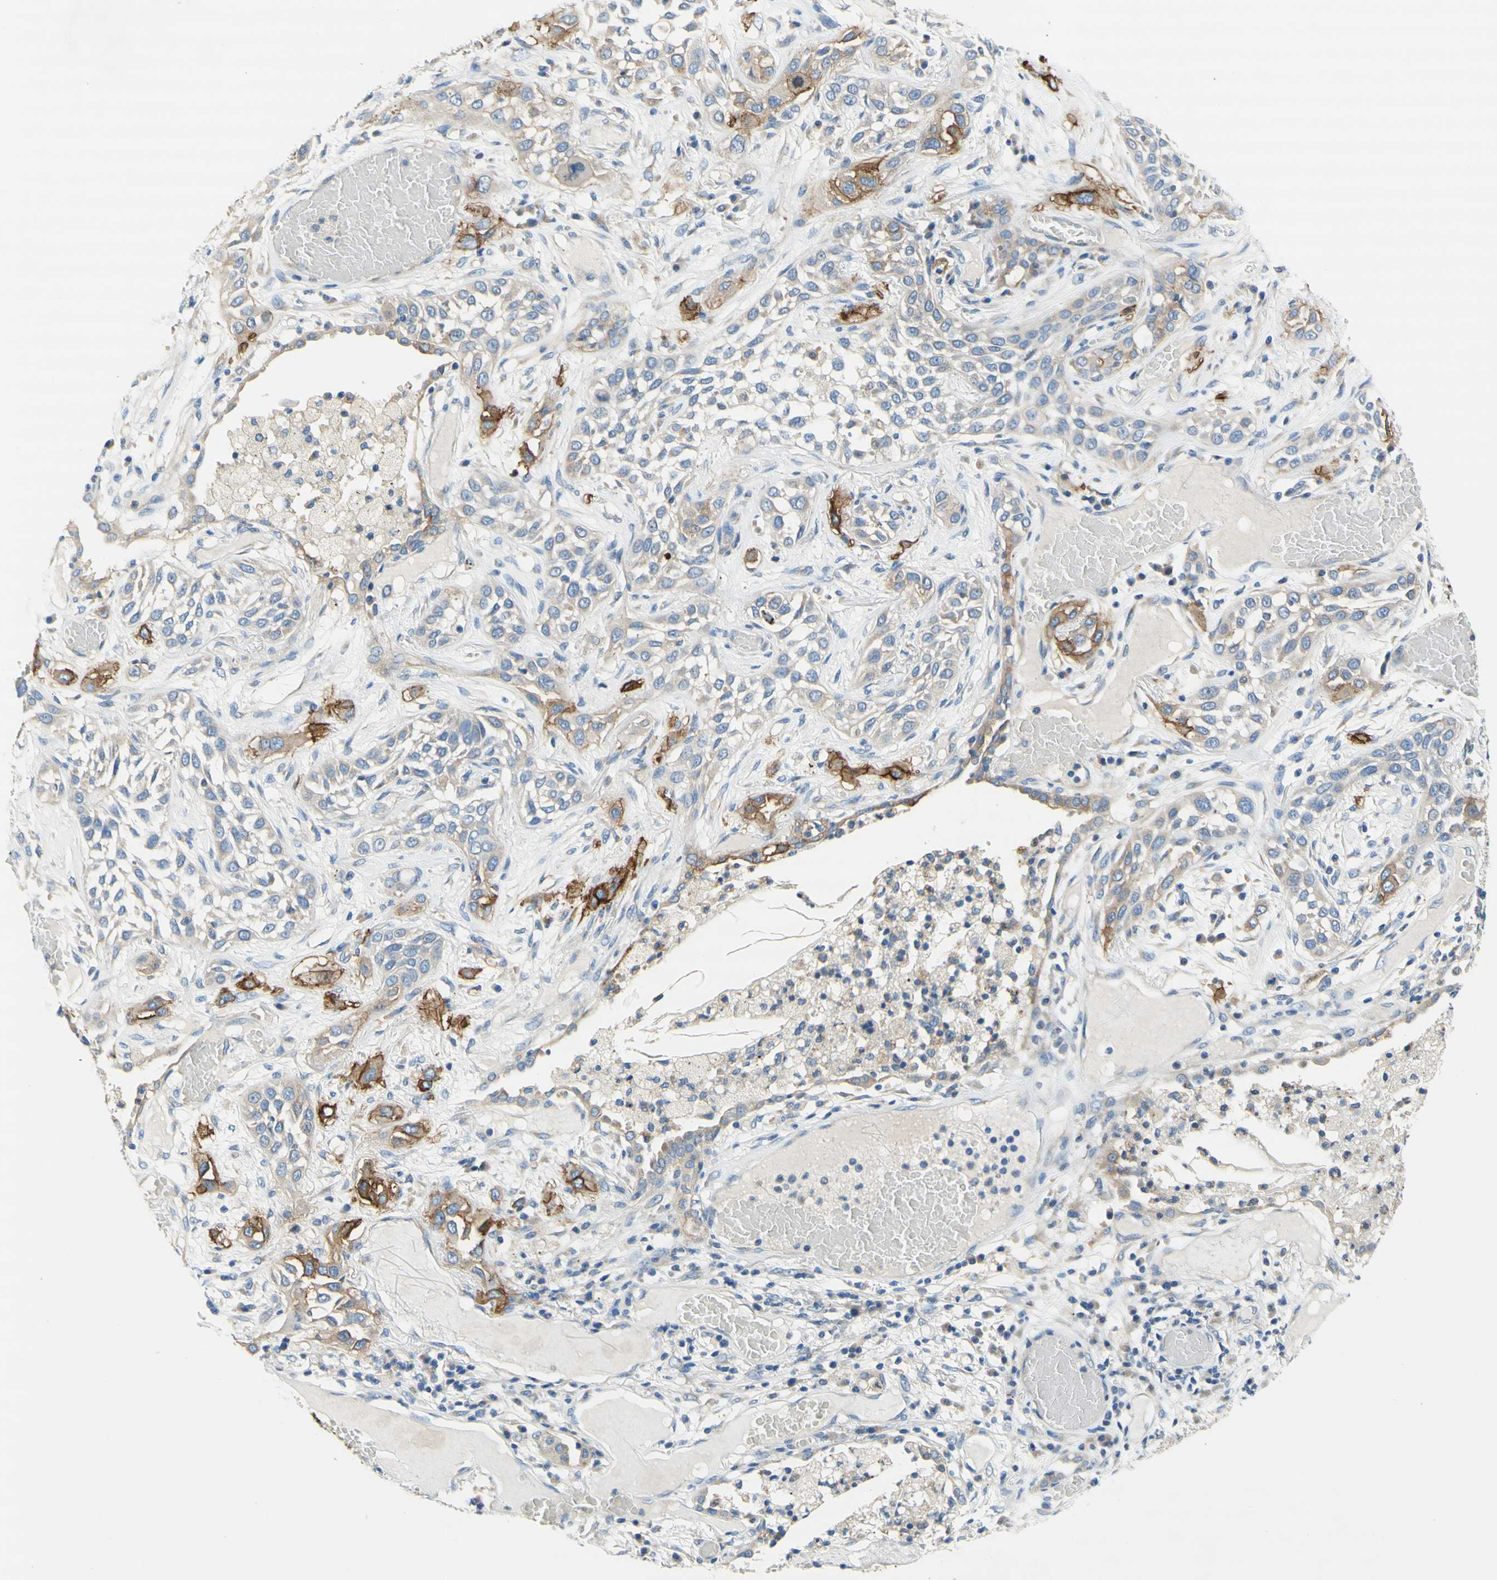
{"staining": {"intensity": "strong", "quantity": "25%-75%", "location": "cytoplasmic/membranous"}, "tissue": "lung cancer", "cell_type": "Tumor cells", "image_type": "cancer", "snomed": [{"axis": "morphology", "description": "Squamous cell carcinoma, NOS"}, {"axis": "topography", "description": "Lung"}], "caption": "Lung cancer was stained to show a protein in brown. There is high levels of strong cytoplasmic/membranous expression in approximately 25%-75% of tumor cells.", "gene": "F3", "patient": {"sex": "male", "age": 71}}